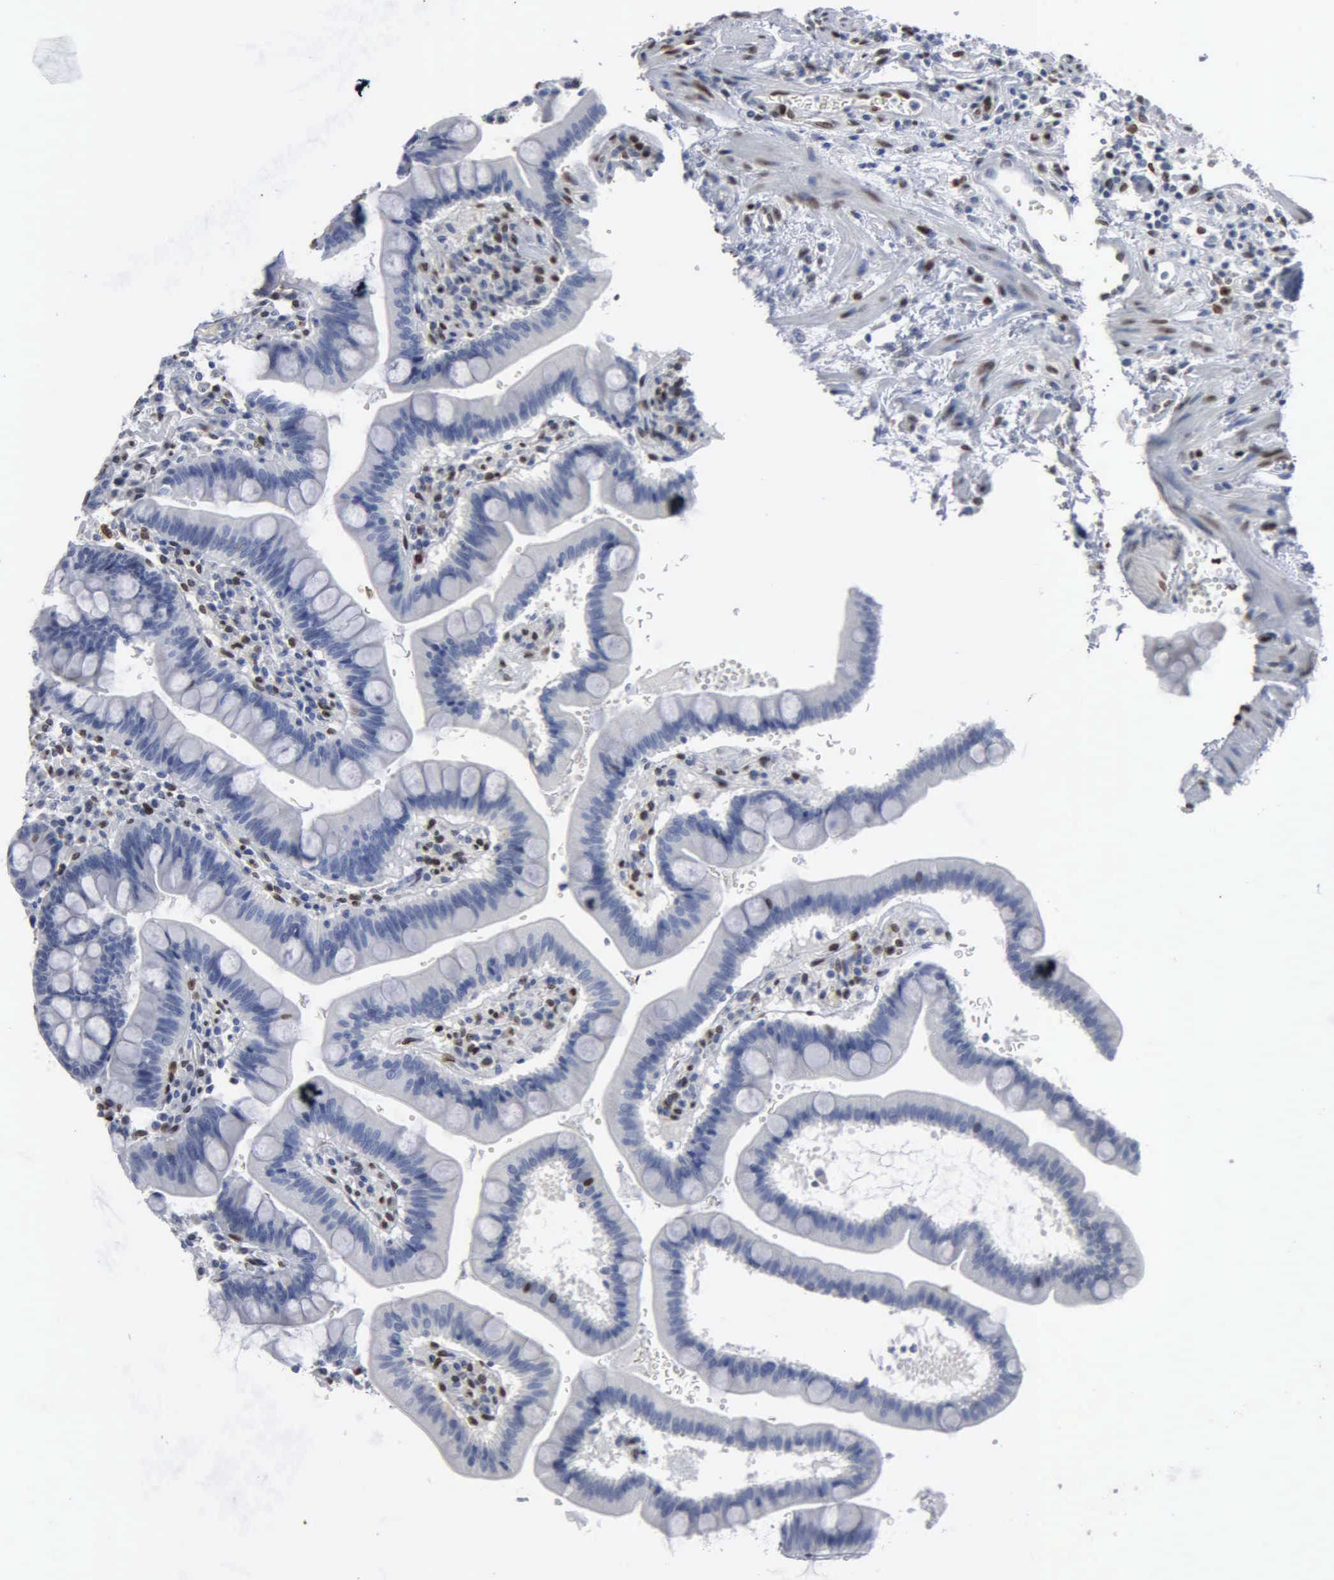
{"staining": {"intensity": "negative", "quantity": "none", "location": "none"}, "tissue": "duodenum", "cell_type": "Glandular cells", "image_type": "normal", "snomed": [{"axis": "morphology", "description": "Normal tissue, NOS"}, {"axis": "topography", "description": "Pancreas"}, {"axis": "topography", "description": "Duodenum"}], "caption": "A high-resolution histopathology image shows immunohistochemistry staining of unremarkable duodenum, which exhibits no significant staining in glandular cells.", "gene": "FGF2", "patient": {"sex": "male", "age": 79}}